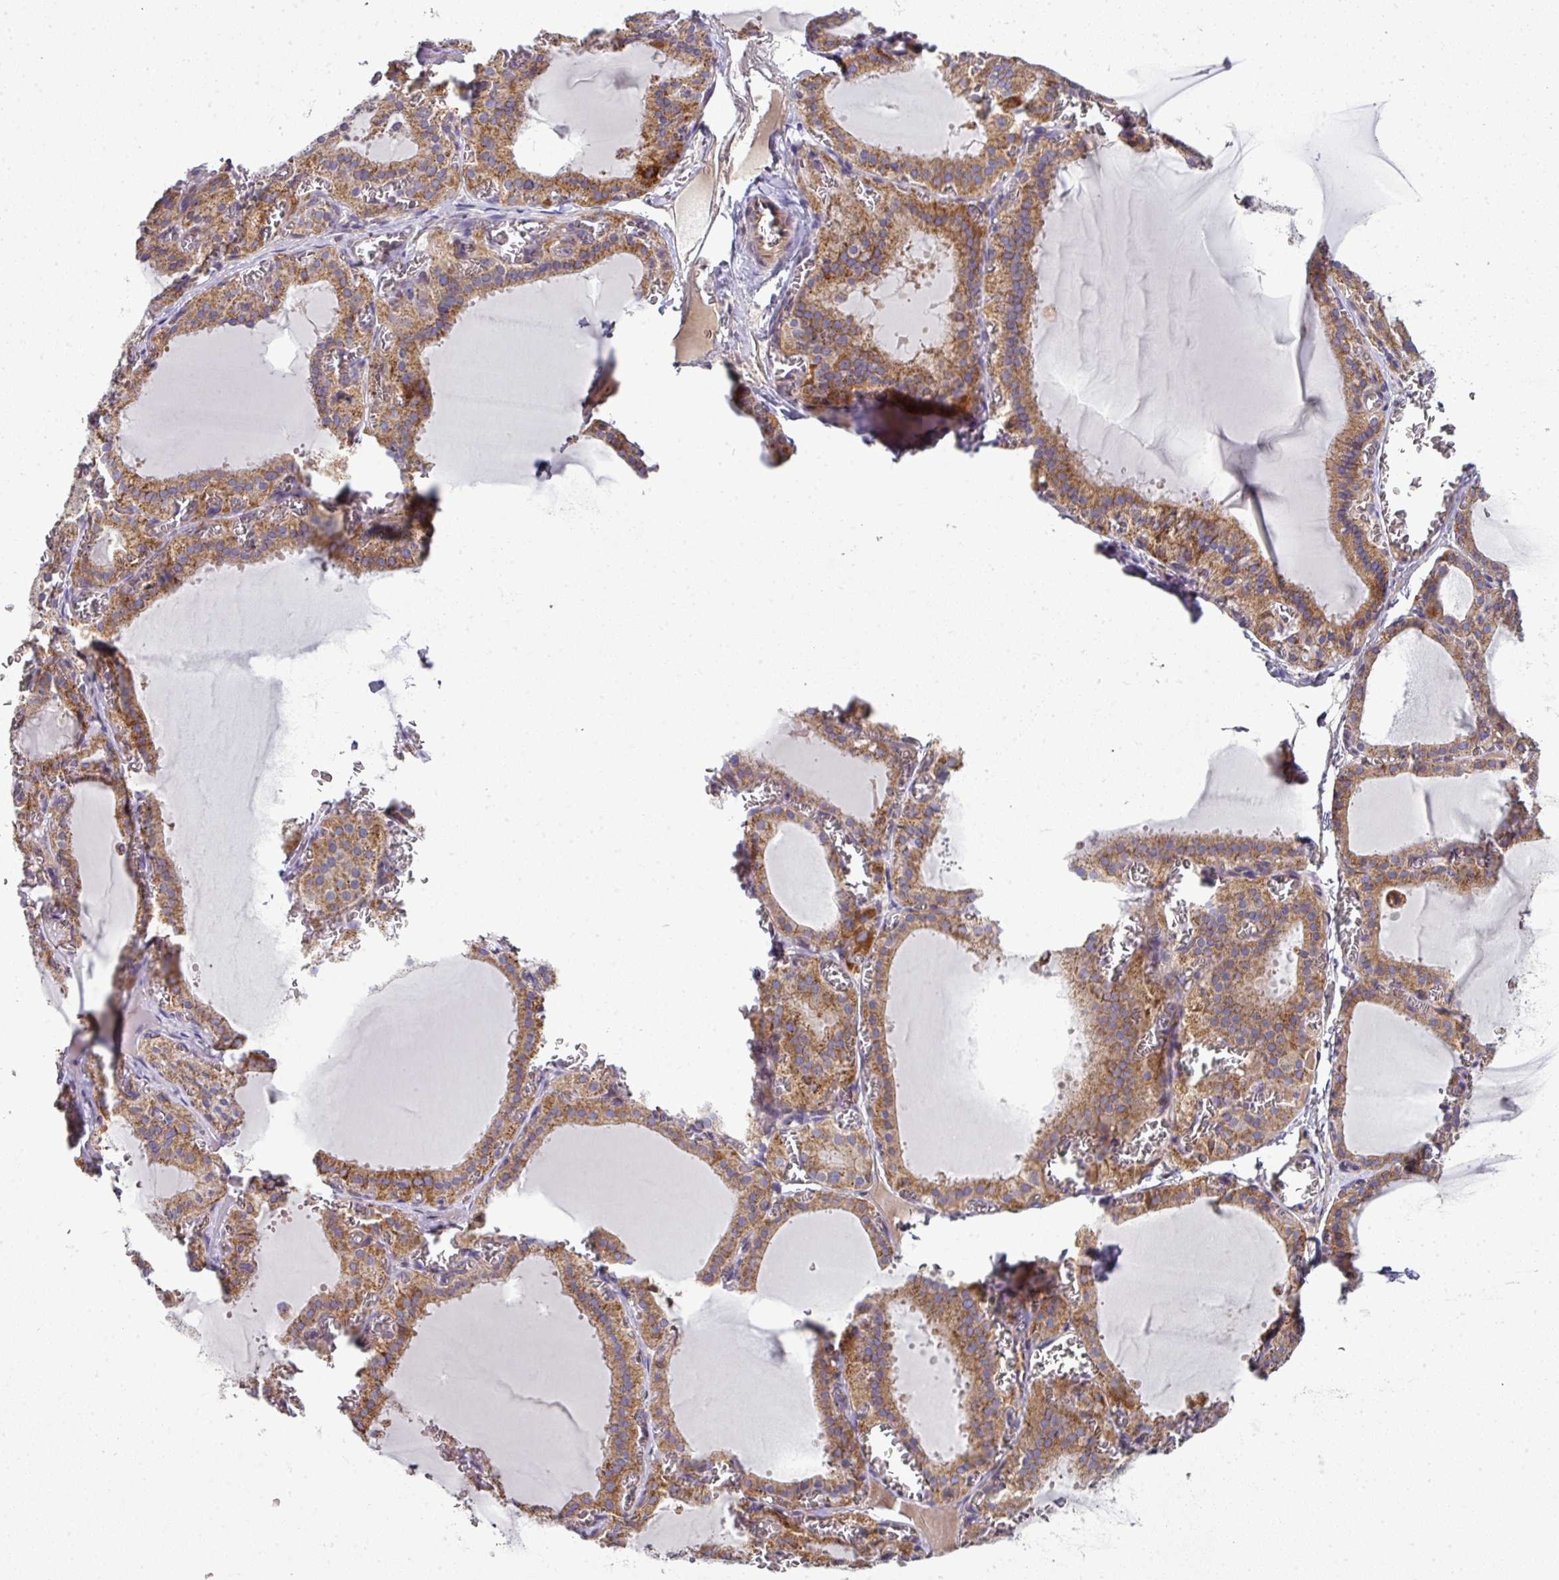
{"staining": {"intensity": "moderate", "quantity": ">75%", "location": "cytoplasmic/membranous"}, "tissue": "thyroid gland", "cell_type": "Glandular cells", "image_type": "normal", "snomed": [{"axis": "morphology", "description": "Normal tissue, NOS"}, {"axis": "topography", "description": "Thyroid gland"}], "caption": "High-magnification brightfield microscopy of benign thyroid gland stained with DAB (3,3'-diaminobenzidine) (brown) and counterstained with hematoxylin (blue). glandular cells exhibit moderate cytoplasmic/membranous staining is seen in about>75% of cells.", "gene": "GAN", "patient": {"sex": "female", "age": 30}}